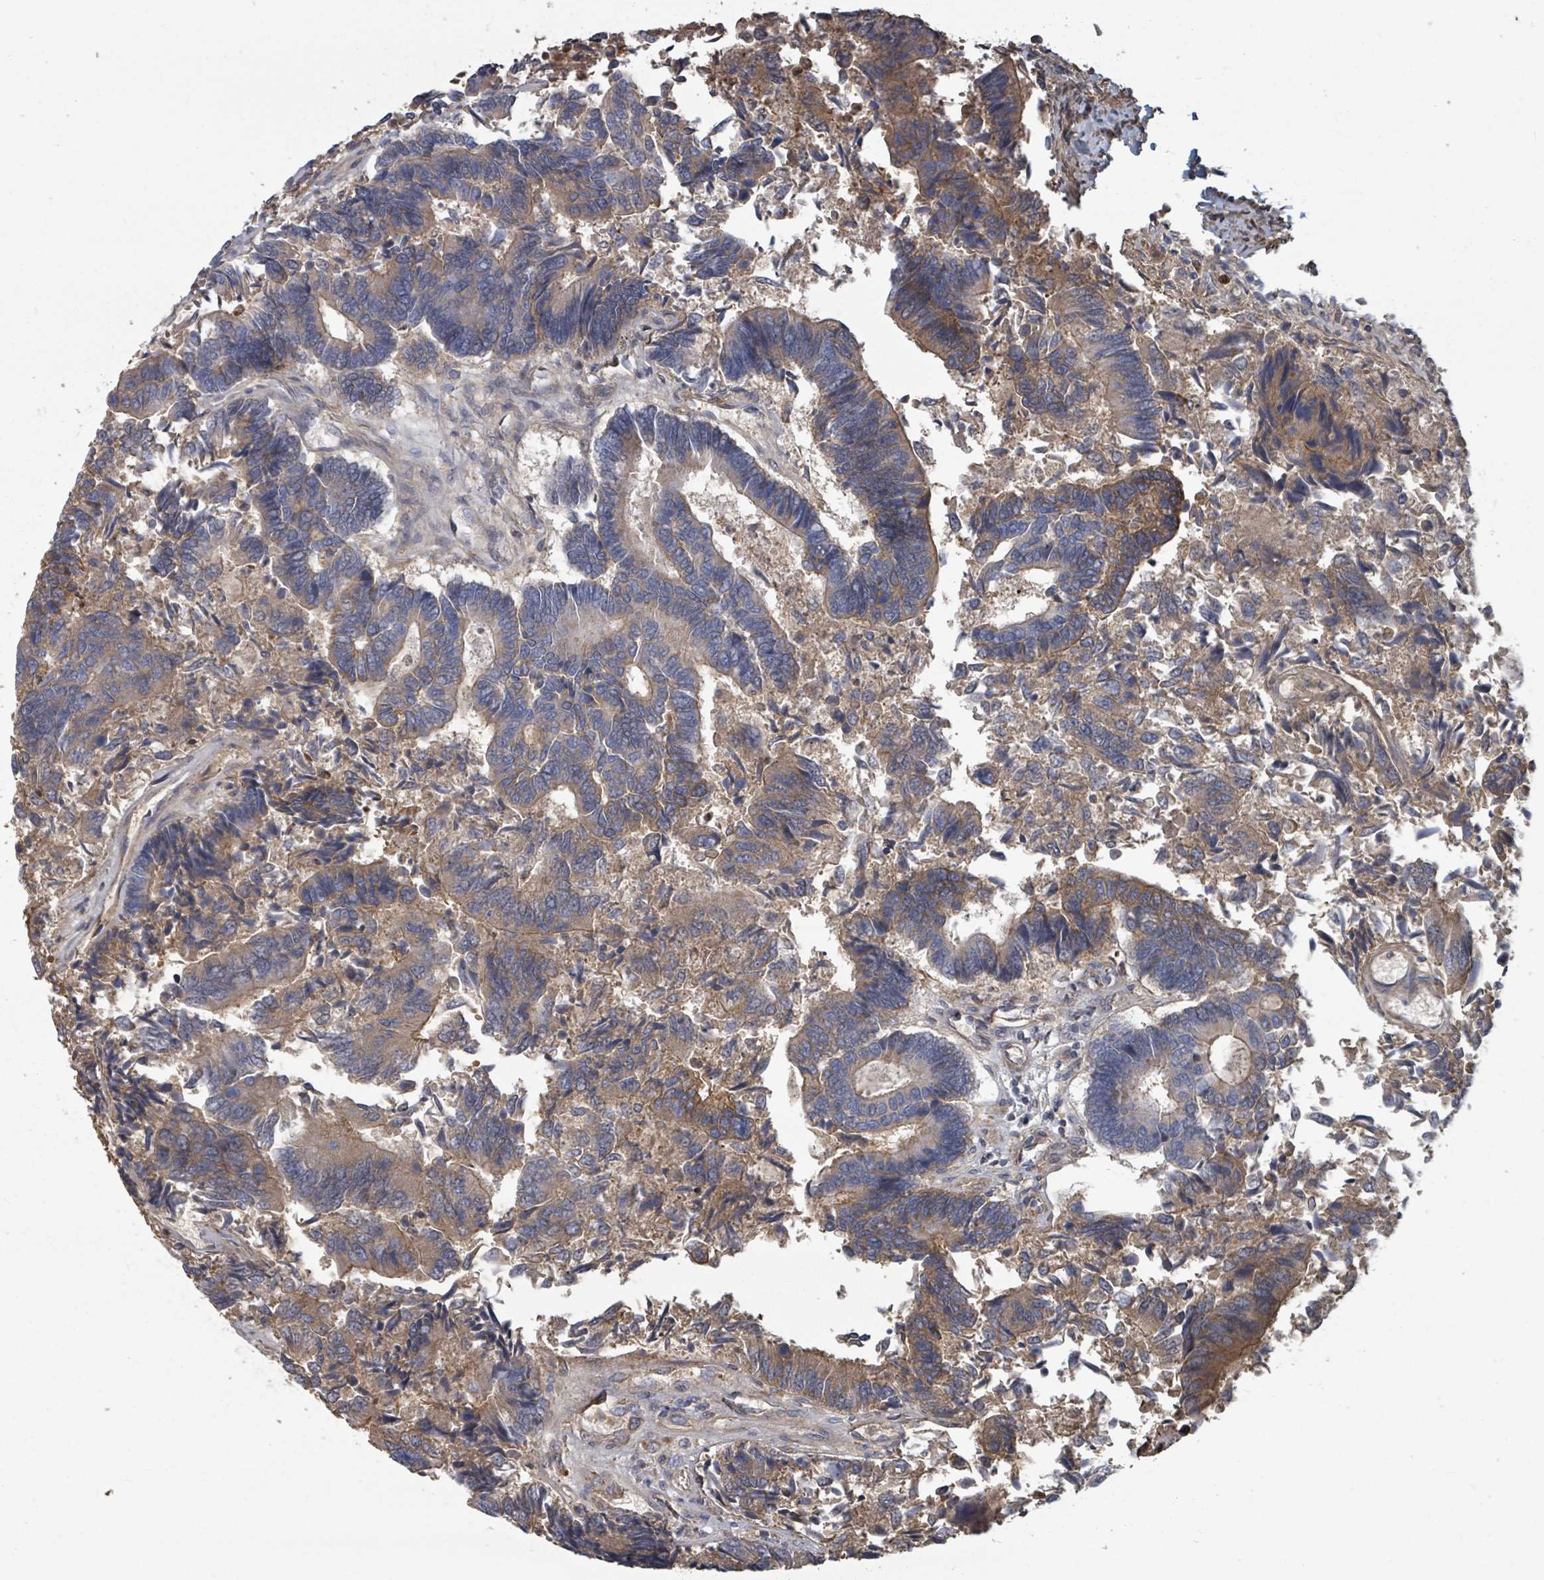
{"staining": {"intensity": "moderate", "quantity": "25%-75%", "location": "cytoplasmic/membranous"}, "tissue": "colorectal cancer", "cell_type": "Tumor cells", "image_type": "cancer", "snomed": [{"axis": "morphology", "description": "Adenocarcinoma, NOS"}, {"axis": "topography", "description": "Colon"}], "caption": "DAB (3,3'-diaminobenzidine) immunohistochemical staining of human colorectal cancer demonstrates moderate cytoplasmic/membranous protein staining in about 25%-75% of tumor cells.", "gene": "GABBR1", "patient": {"sex": "female", "age": 67}}